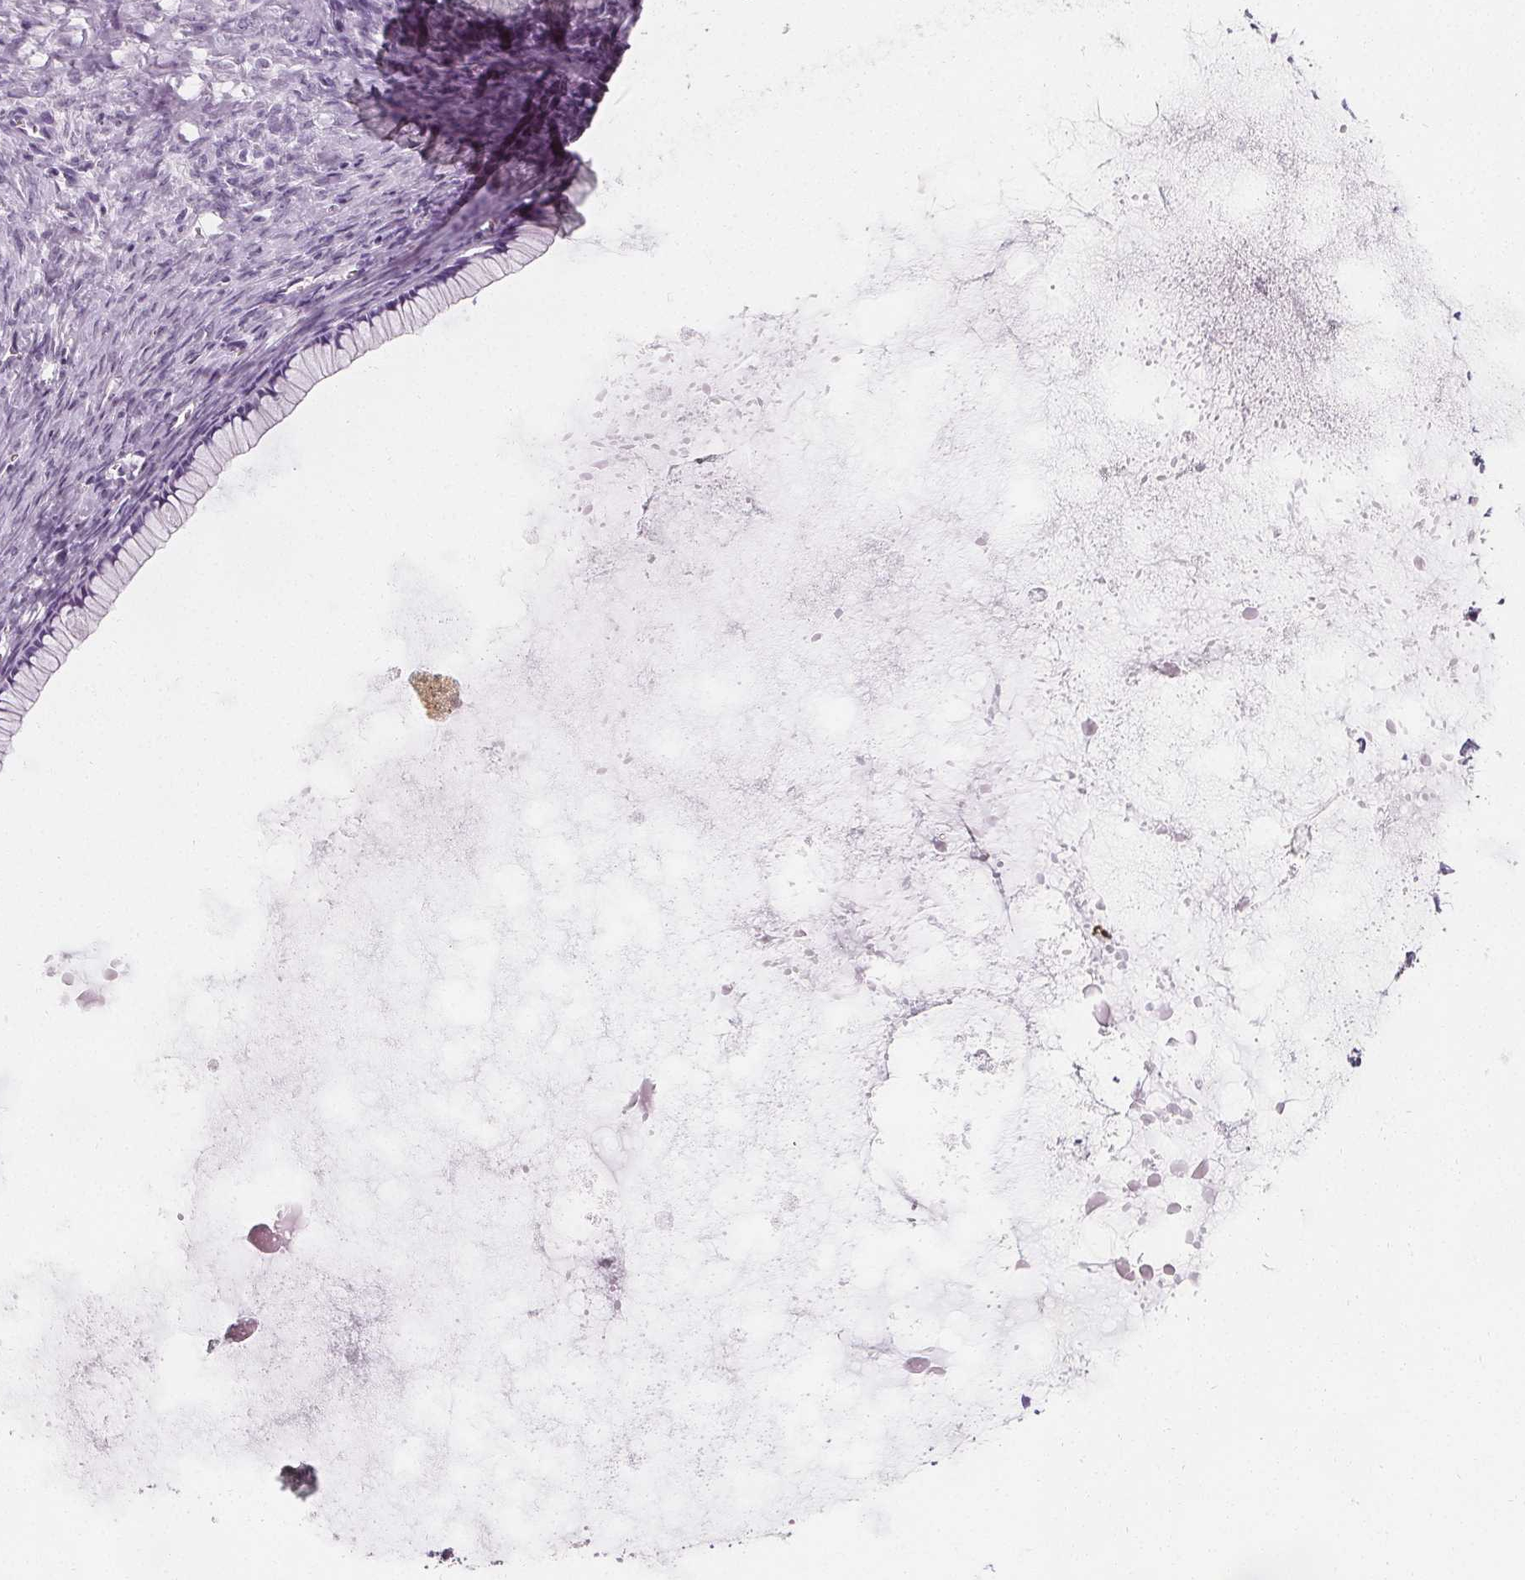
{"staining": {"intensity": "negative", "quantity": "none", "location": "none"}, "tissue": "ovarian cancer", "cell_type": "Tumor cells", "image_type": "cancer", "snomed": [{"axis": "morphology", "description": "Cystadenocarcinoma, mucinous, NOS"}, {"axis": "topography", "description": "Ovary"}], "caption": "High magnification brightfield microscopy of ovarian mucinous cystadenocarcinoma stained with DAB (3,3'-diaminobenzidine) (brown) and counterstained with hematoxylin (blue): tumor cells show no significant staining.", "gene": "DBX2", "patient": {"sex": "female", "age": 41}}